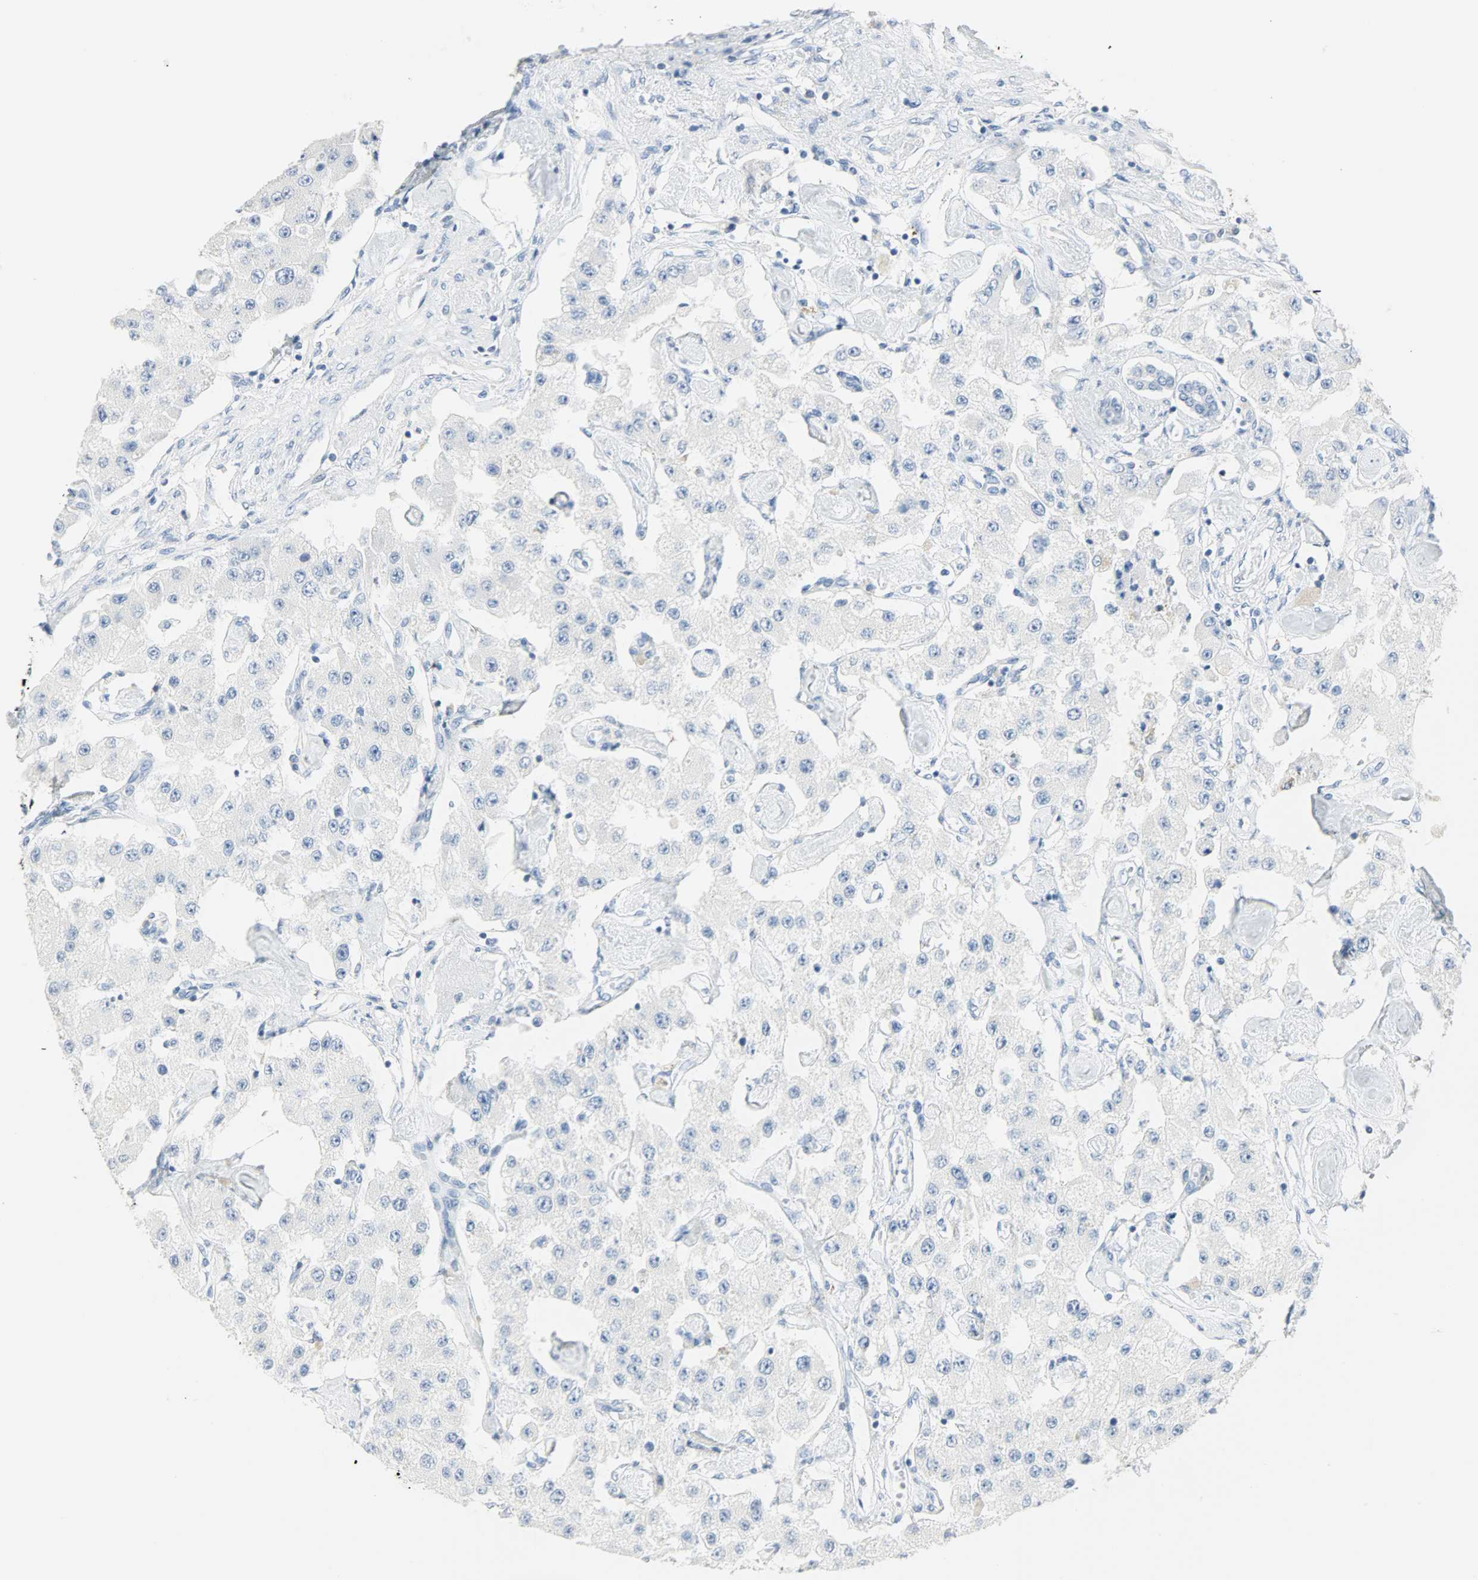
{"staining": {"intensity": "negative", "quantity": "none", "location": "none"}, "tissue": "carcinoid", "cell_type": "Tumor cells", "image_type": "cancer", "snomed": [{"axis": "morphology", "description": "Carcinoid, malignant, NOS"}, {"axis": "topography", "description": "Pancreas"}], "caption": "A micrograph of human carcinoid is negative for staining in tumor cells.", "gene": "PTPN6", "patient": {"sex": "male", "age": 41}}